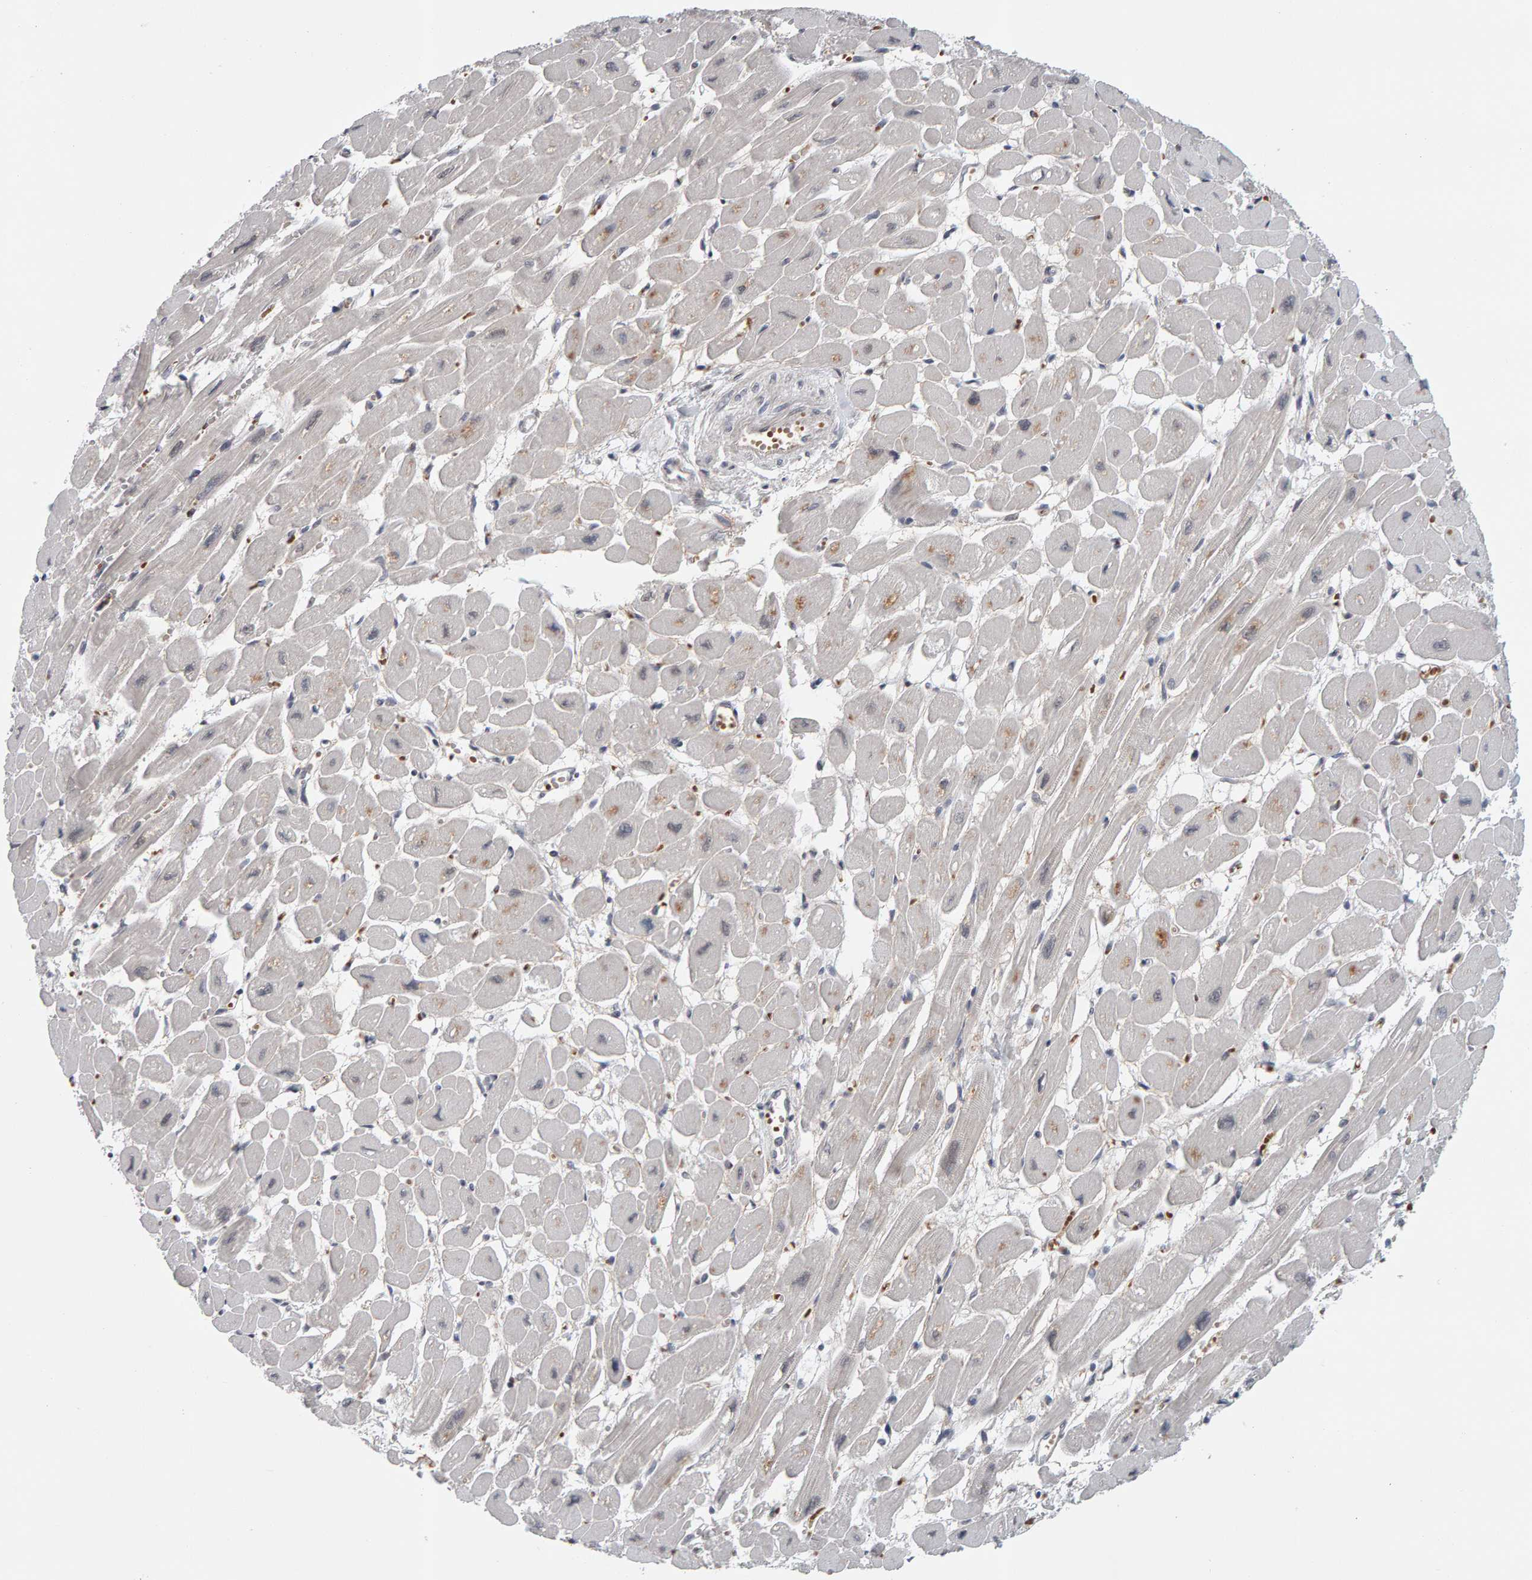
{"staining": {"intensity": "moderate", "quantity": "<25%", "location": "cytoplasmic/membranous"}, "tissue": "heart muscle", "cell_type": "Cardiomyocytes", "image_type": "normal", "snomed": [{"axis": "morphology", "description": "Normal tissue, NOS"}, {"axis": "topography", "description": "Heart"}], "caption": "High-magnification brightfield microscopy of normal heart muscle stained with DAB (brown) and counterstained with hematoxylin (blue). cardiomyocytes exhibit moderate cytoplasmic/membranous expression is identified in about<25% of cells.", "gene": "DAP3", "patient": {"sex": "female", "age": 54}}